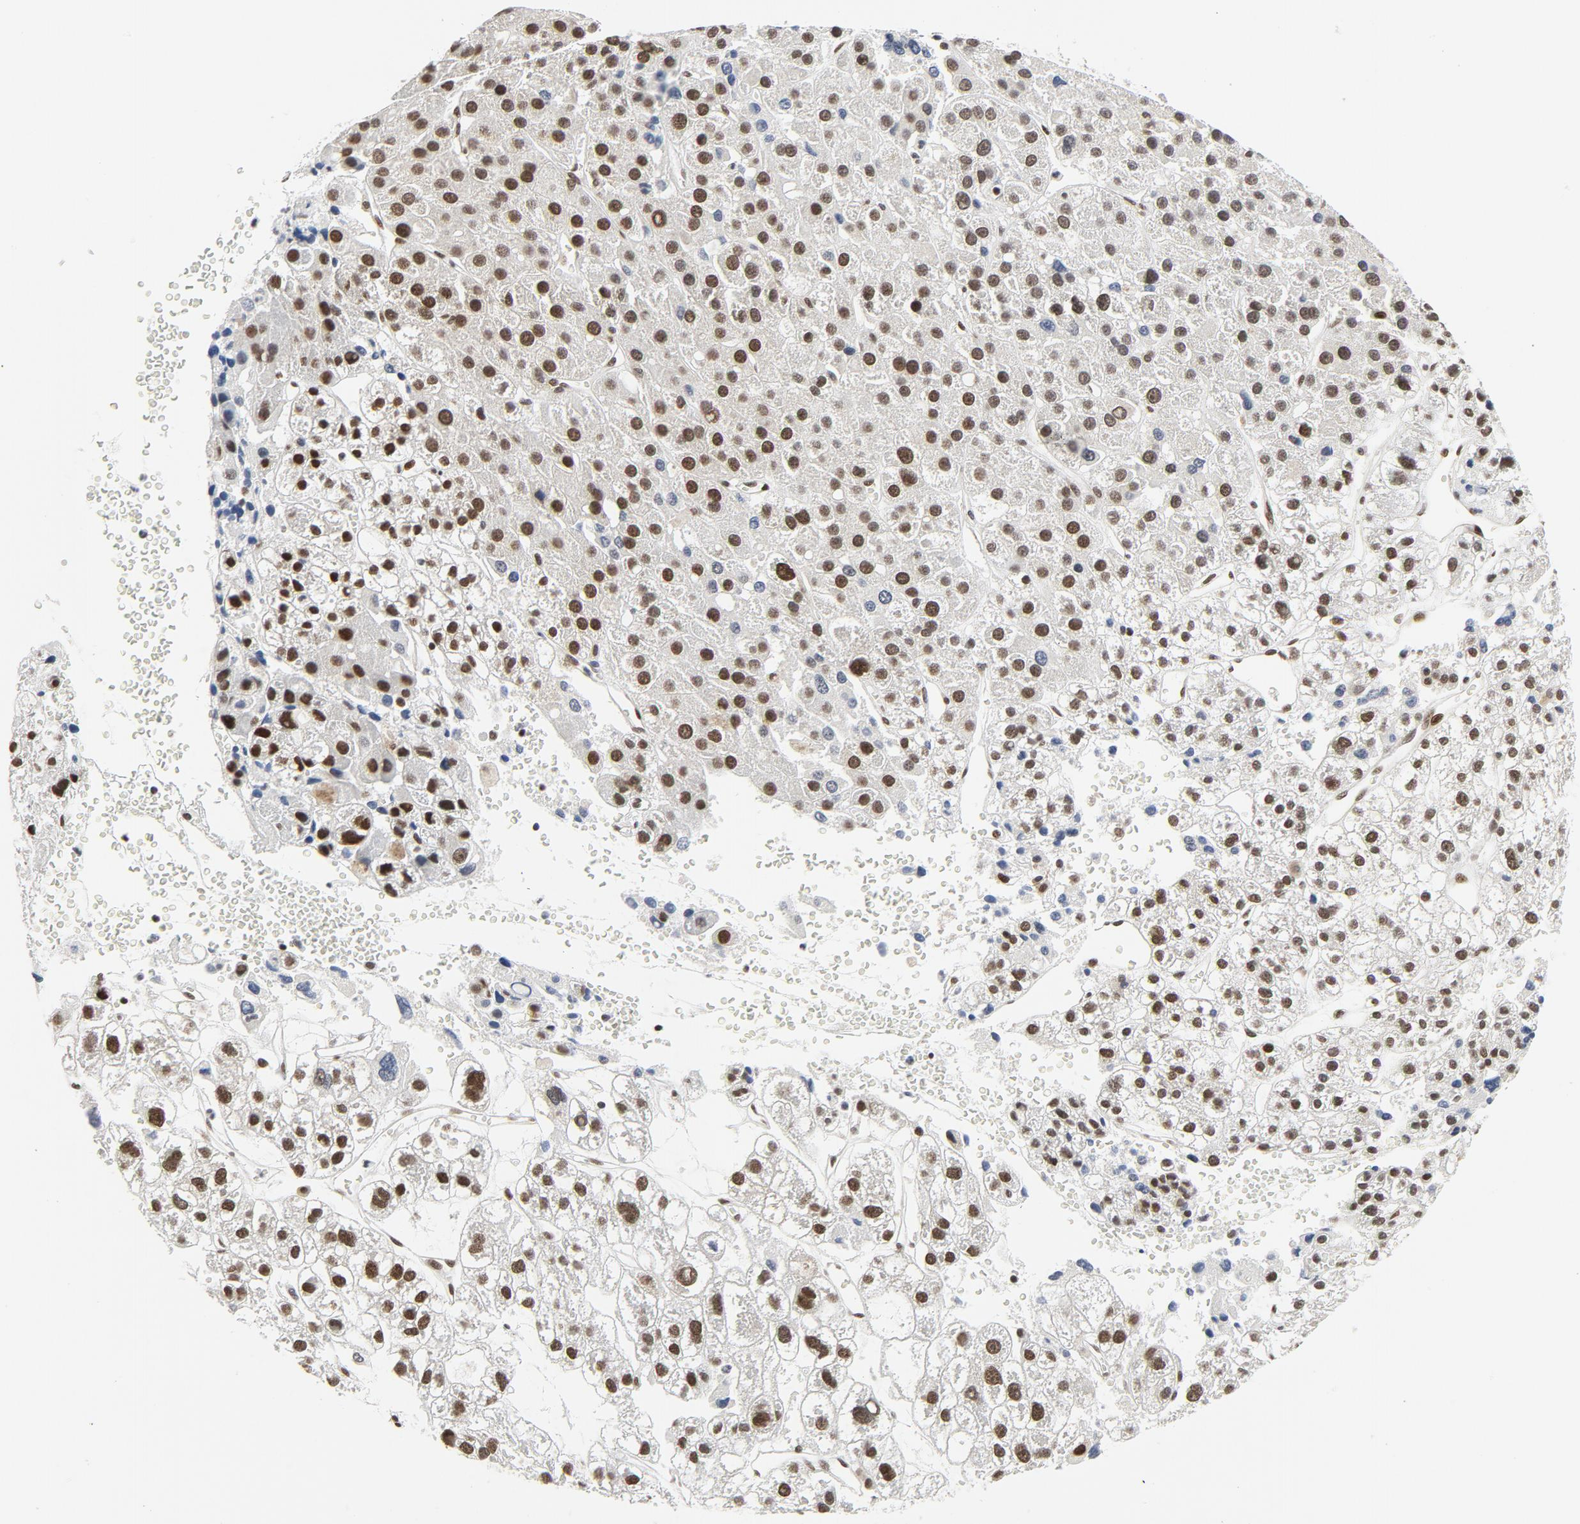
{"staining": {"intensity": "strong", "quantity": ">75%", "location": "nuclear"}, "tissue": "liver cancer", "cell_type": "Tumor cells", "image_type": "cancer", "snomed": [{"axis": "morphology", "description": "Carcinoma, Hepatocellular, NOS"}, {"axis": "topography", "description": "Liver"}], "caption": "Immunohistochemical staining of liver cancer (hepatocellular carcinoma) shows high levels of strong nuclear expression in approximately >75% of tumor cells.", "gene": "ERCC1", "patient": {"sex": "female", "age": 85}}